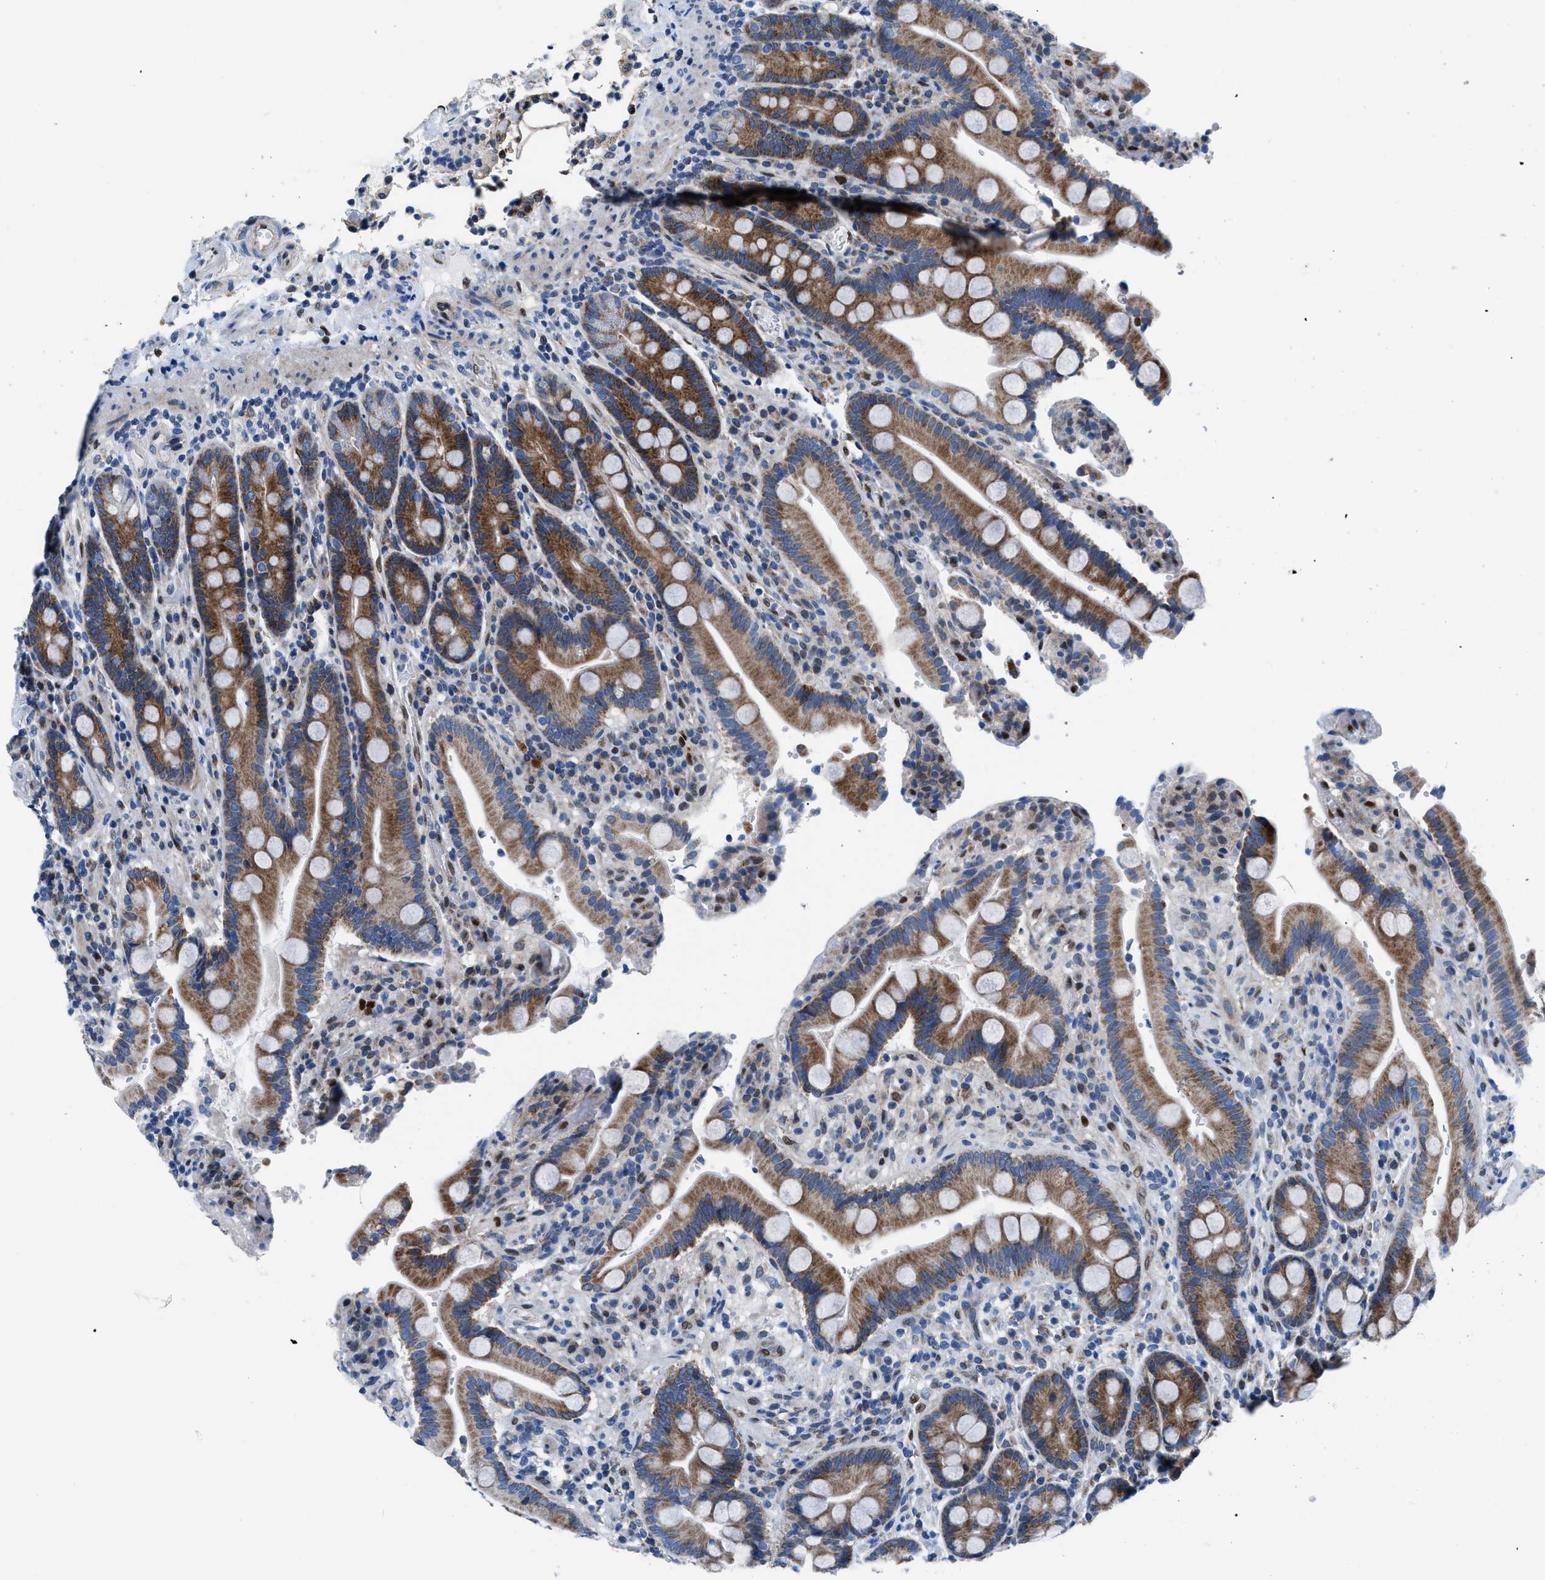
{"staining": {"intensity": "moderate", "quantity": ">75%", "location": "cytoplasmic/membranous"}, "tissue": "duodenum", "cell_type": "Glandular cells", "image_type": "normal", "snomed": [{"axis": "morphology", "description": "Normal tissue, NOS"}, {"axis": "topography", "description": "Small intestine, NOS"}], "caption": "DAB (3,3'-diaminobenzidine) immunohistochemical staining of benign human duodenum demonstrates moderate cytoplasmic/membranous protein positivity in about >75% of glandular cells. (IHC, brightfield microscopy, high magnification).", "gene": "LMO2", "patient": {"sex": "female", "age": 71}}